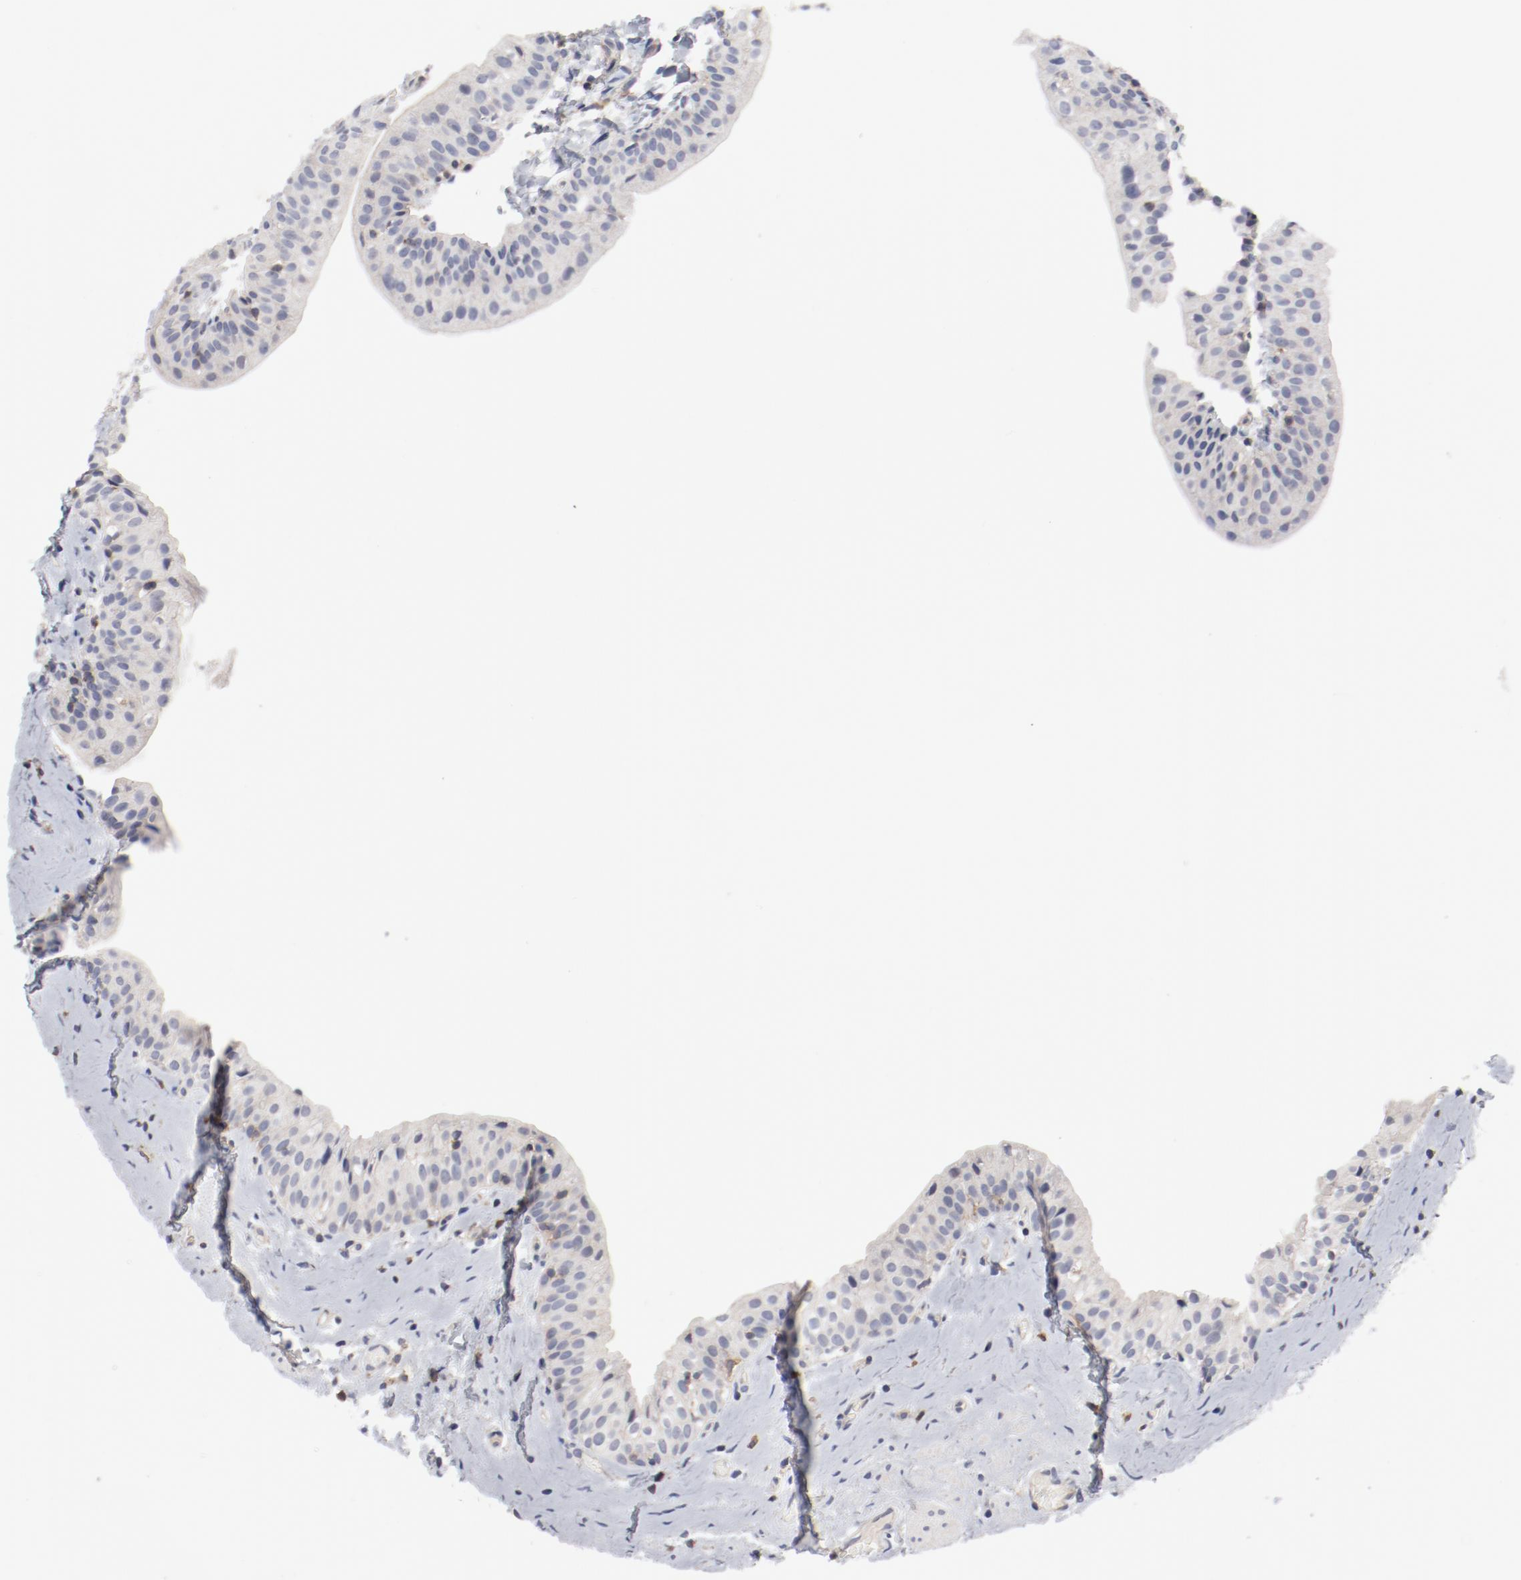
{"staining": {"intensity": "negative", "quantity": "none", "location": "none"}, "tissue": "urinary bladder", "cell_type": "Urothelial cells", "image_type": "normal", "snomed": [{"axis": "morphology", "description": "Normal tissue, NOS"}, {"axis": "topography", "description": "Urinary bladder"}], "caption": "Urothelial cells show no significant protein staining in unremarkable urinary bladder. Brightfield microscopy of immunohistochemistry (IHC) stained with DAB (brown) and hematoxylin (blue), captured at high magnification.", "gene": "CBL", "patient": {"sex": "male", "age": 59}}